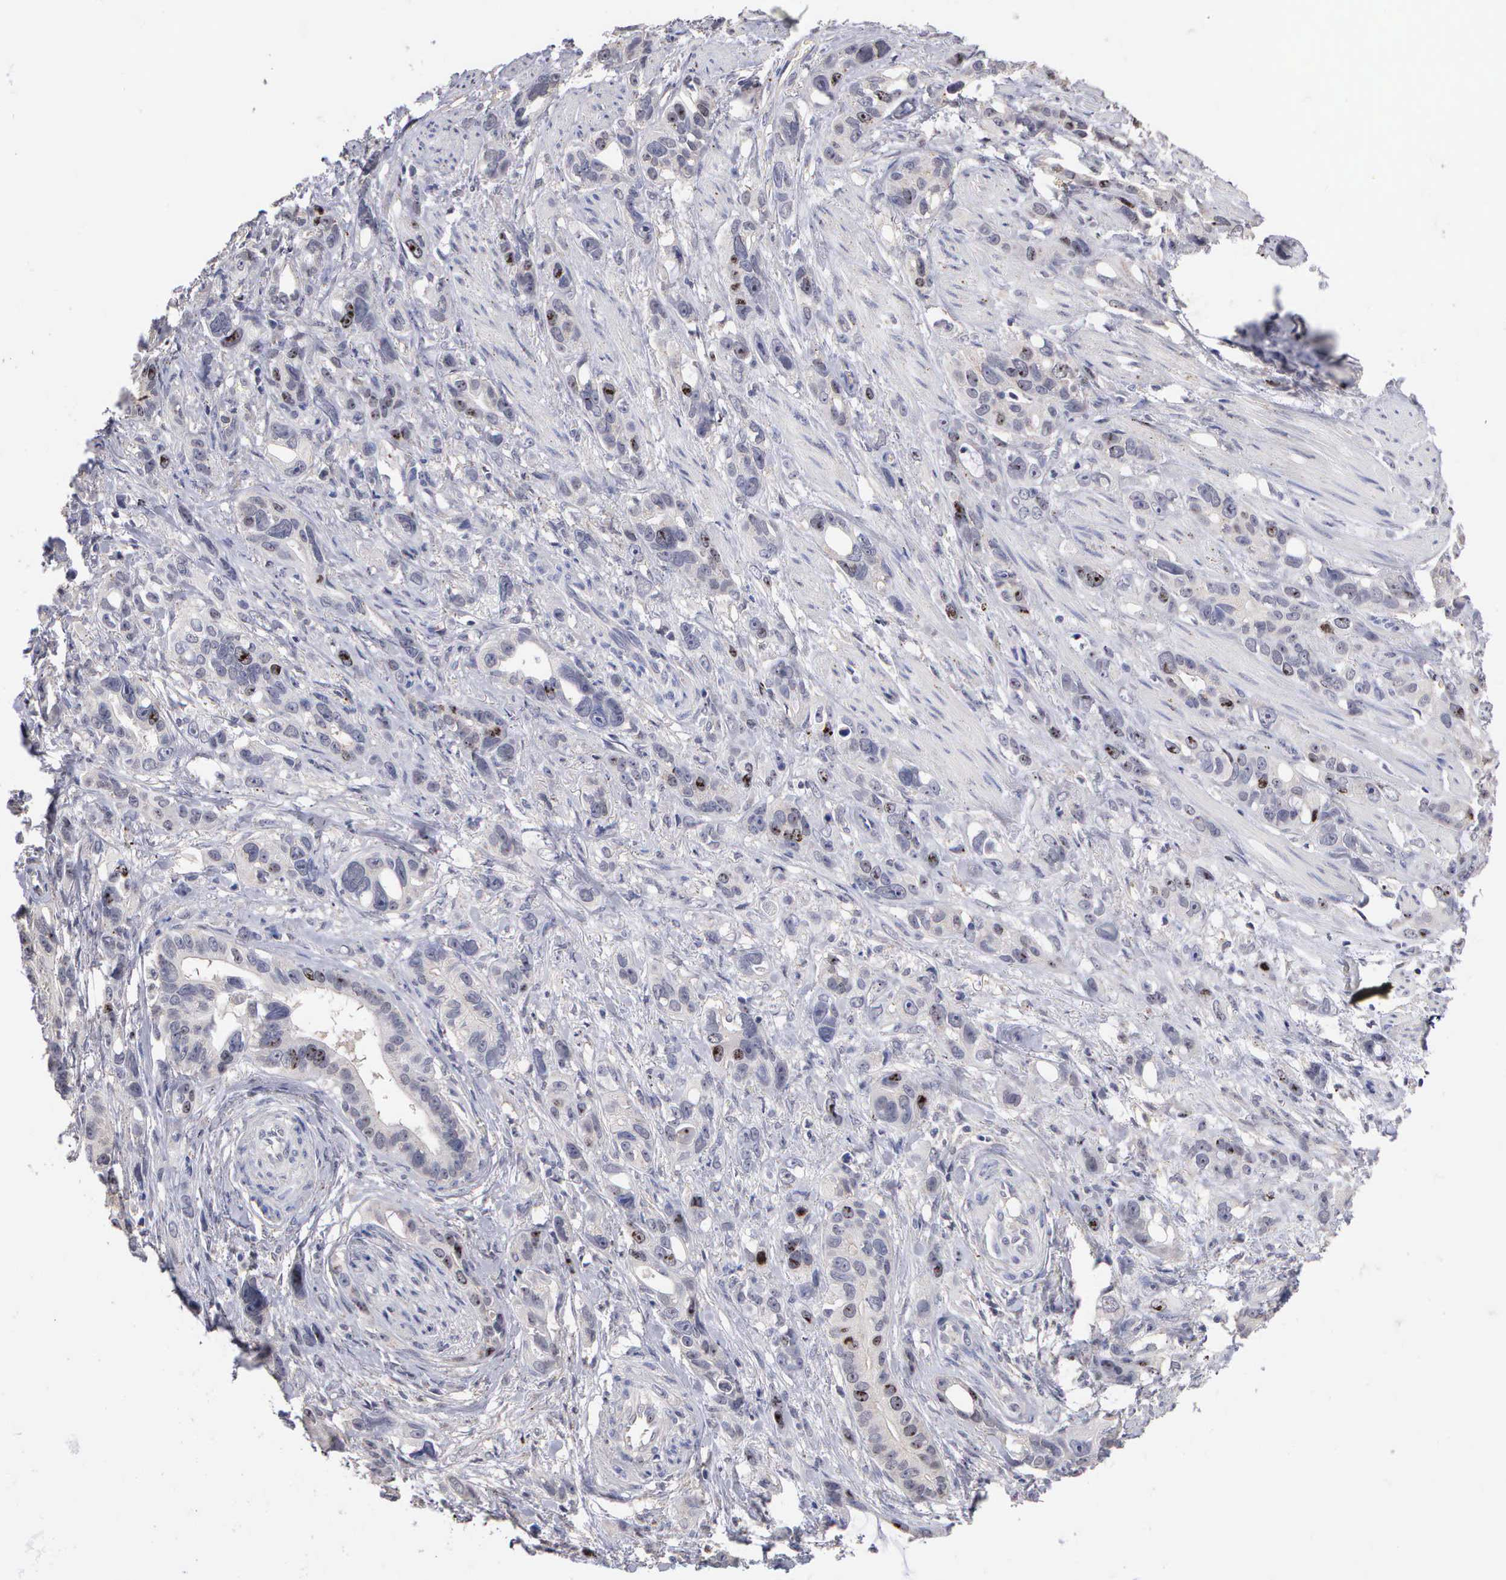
{"staining": {"intensity": "moderate", "quantity": "<25%", "location": "nuclear"}, "tissue": "stomach cancer", "cell_type": "Tumor cells", "image_type": "cancer", "snomed": [{"axis": "morphology", "description": "Adenocarcinoma, NOS"}, {"axis": "topography", "description": "Stomach, upper"}], "caption": "IHC (DAB (3,3'-diaminobenzidine)) staining of stomach cancer displays moderate nuclear protein expression in approximately <25% of tumor cells.", "gene": "KDM6A", "patient": {"sex": "male", "age": 47}}